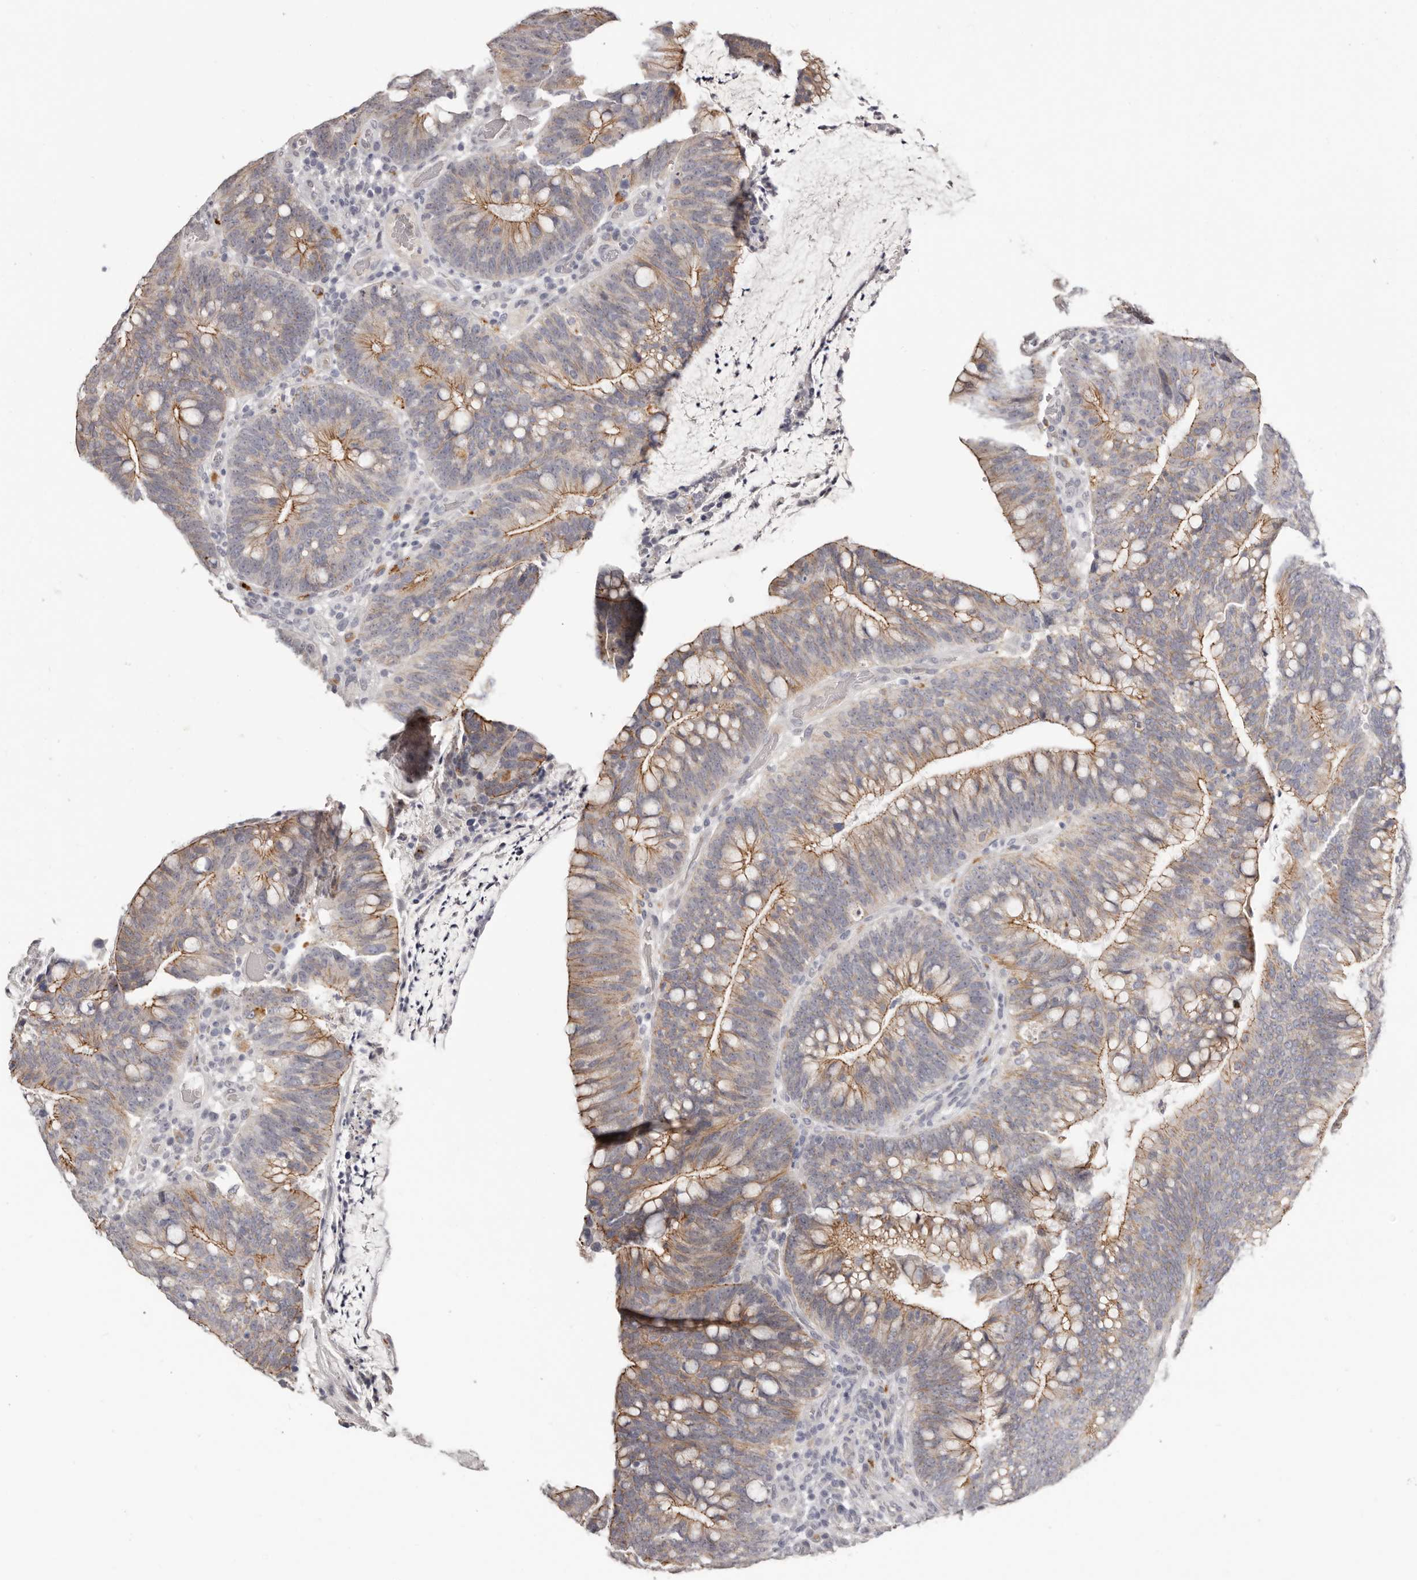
{"staining": {"intensity": "moderate", "quantity": "25%-75%", "location": "cytoplasmic/membranous"}, "tissue": "colorectal cancer", "cell_type": "Tumor cells", "image_type": "cancer", "snomed": [{"axis": "morphology", "description": "Adenocarcinoma, NOS"}, {"axis": "topography", "description": "Colon"}], "caption": "This is an image of immunohistochemistry staining of colorectal adenocarcinoma, which shows moderate staining in the cytoplasmic/membranous of tumor cells.", "gene": "PCDHB6", "patient": {"sex": "female", "age": 66}}